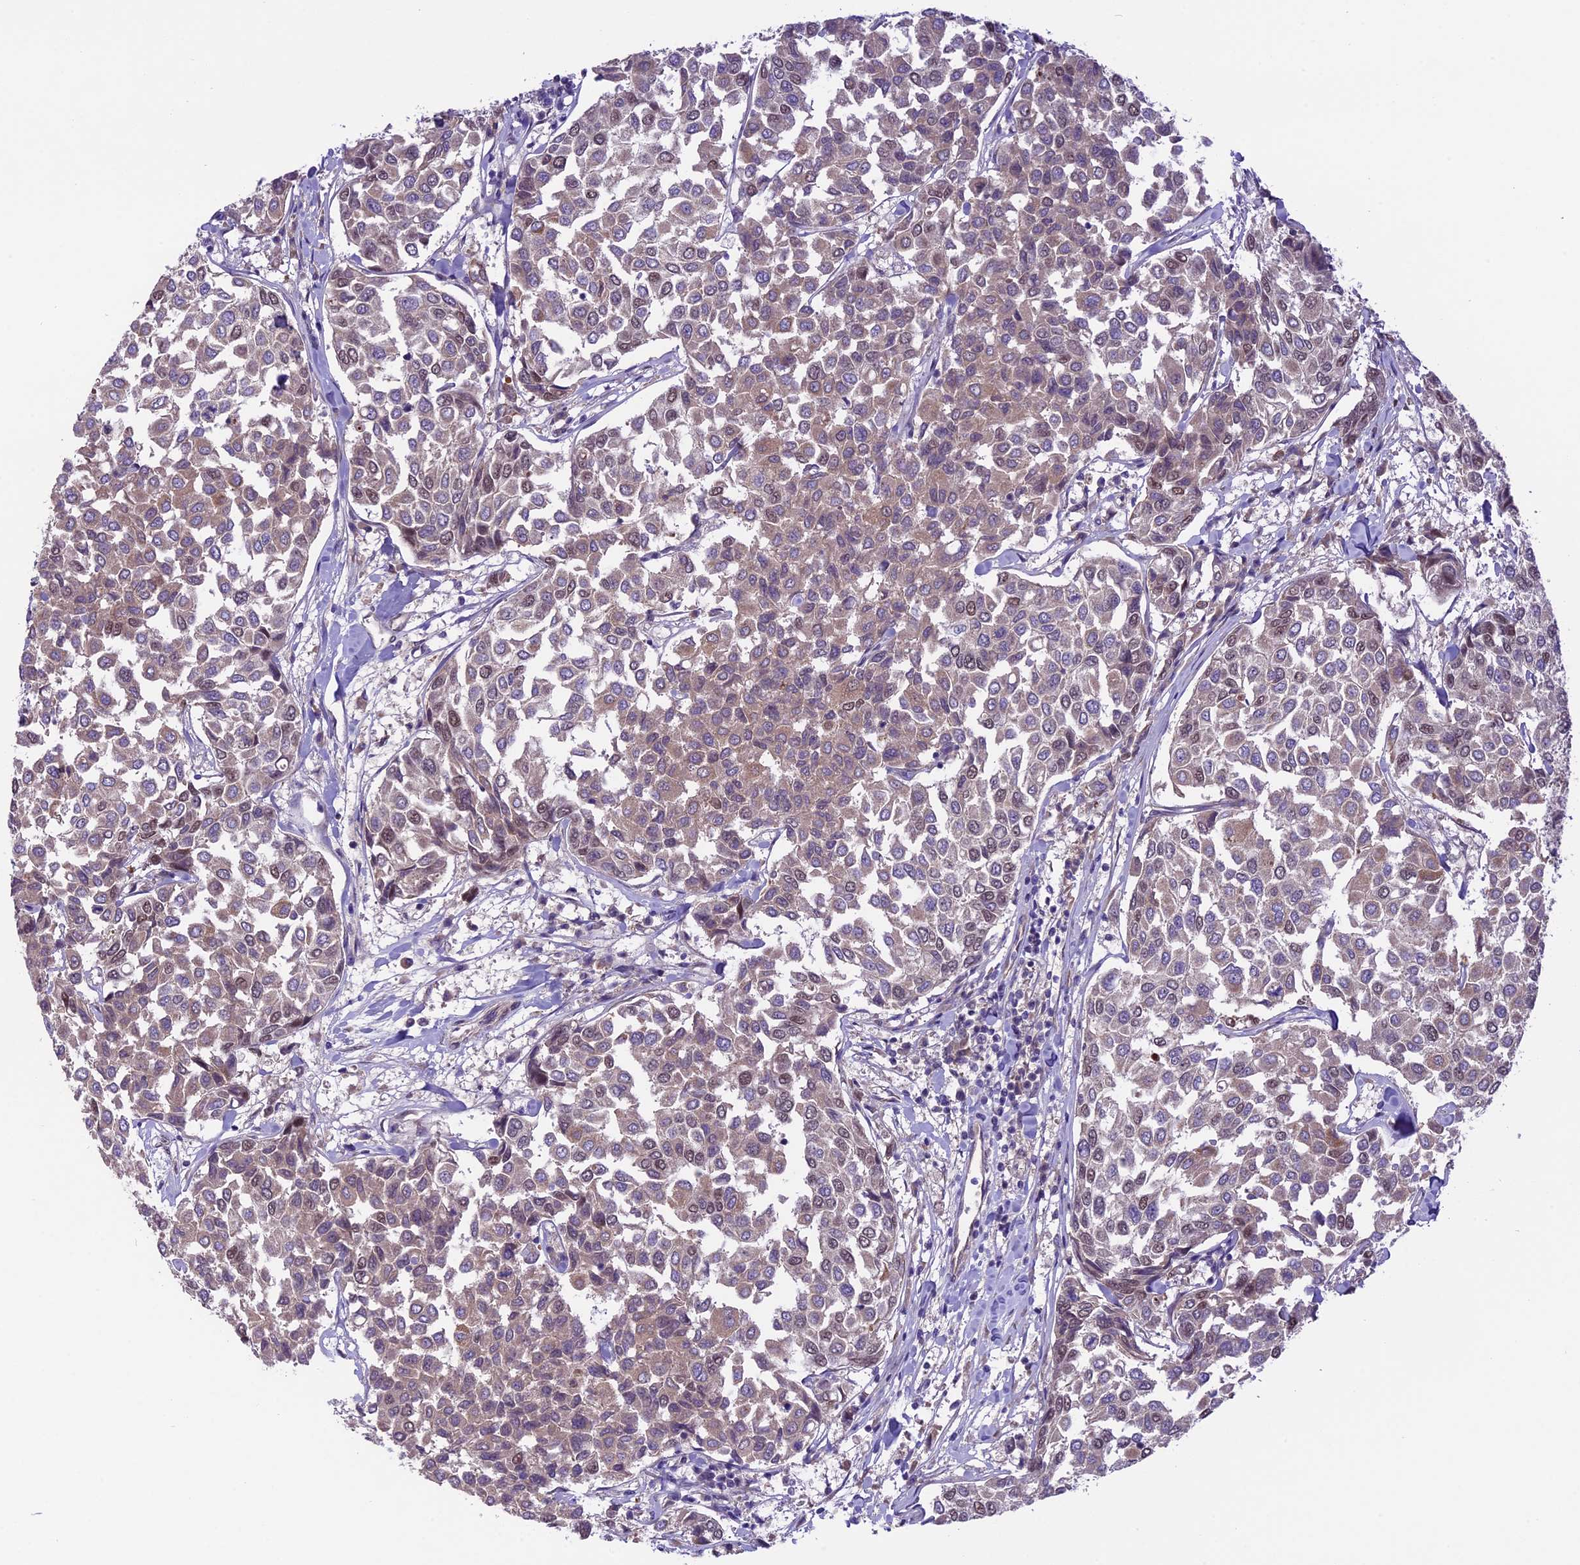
{"staining": {"intensity": "weak", "quantity": "25%-75%", "location": "cytoplasmic/membranous,nuclear"}, "tissue": "breast cancer", "cell_type": "Tumor cells", "image_type": "cancer", "snomed": [{"axis": "morphology", "description": "Duct carcinoma"}, {"axis": "topography", "description": "Breast"}], "caption": "Breast cancer (intraductal carcinoma) stained with a brown dye displays weak cytoplasmic/membranous and nuclear positive staining in about 25%-75% of tumor cells.", "gene": "SPRED1", "patient": {"sex": "female", "age": 55}}